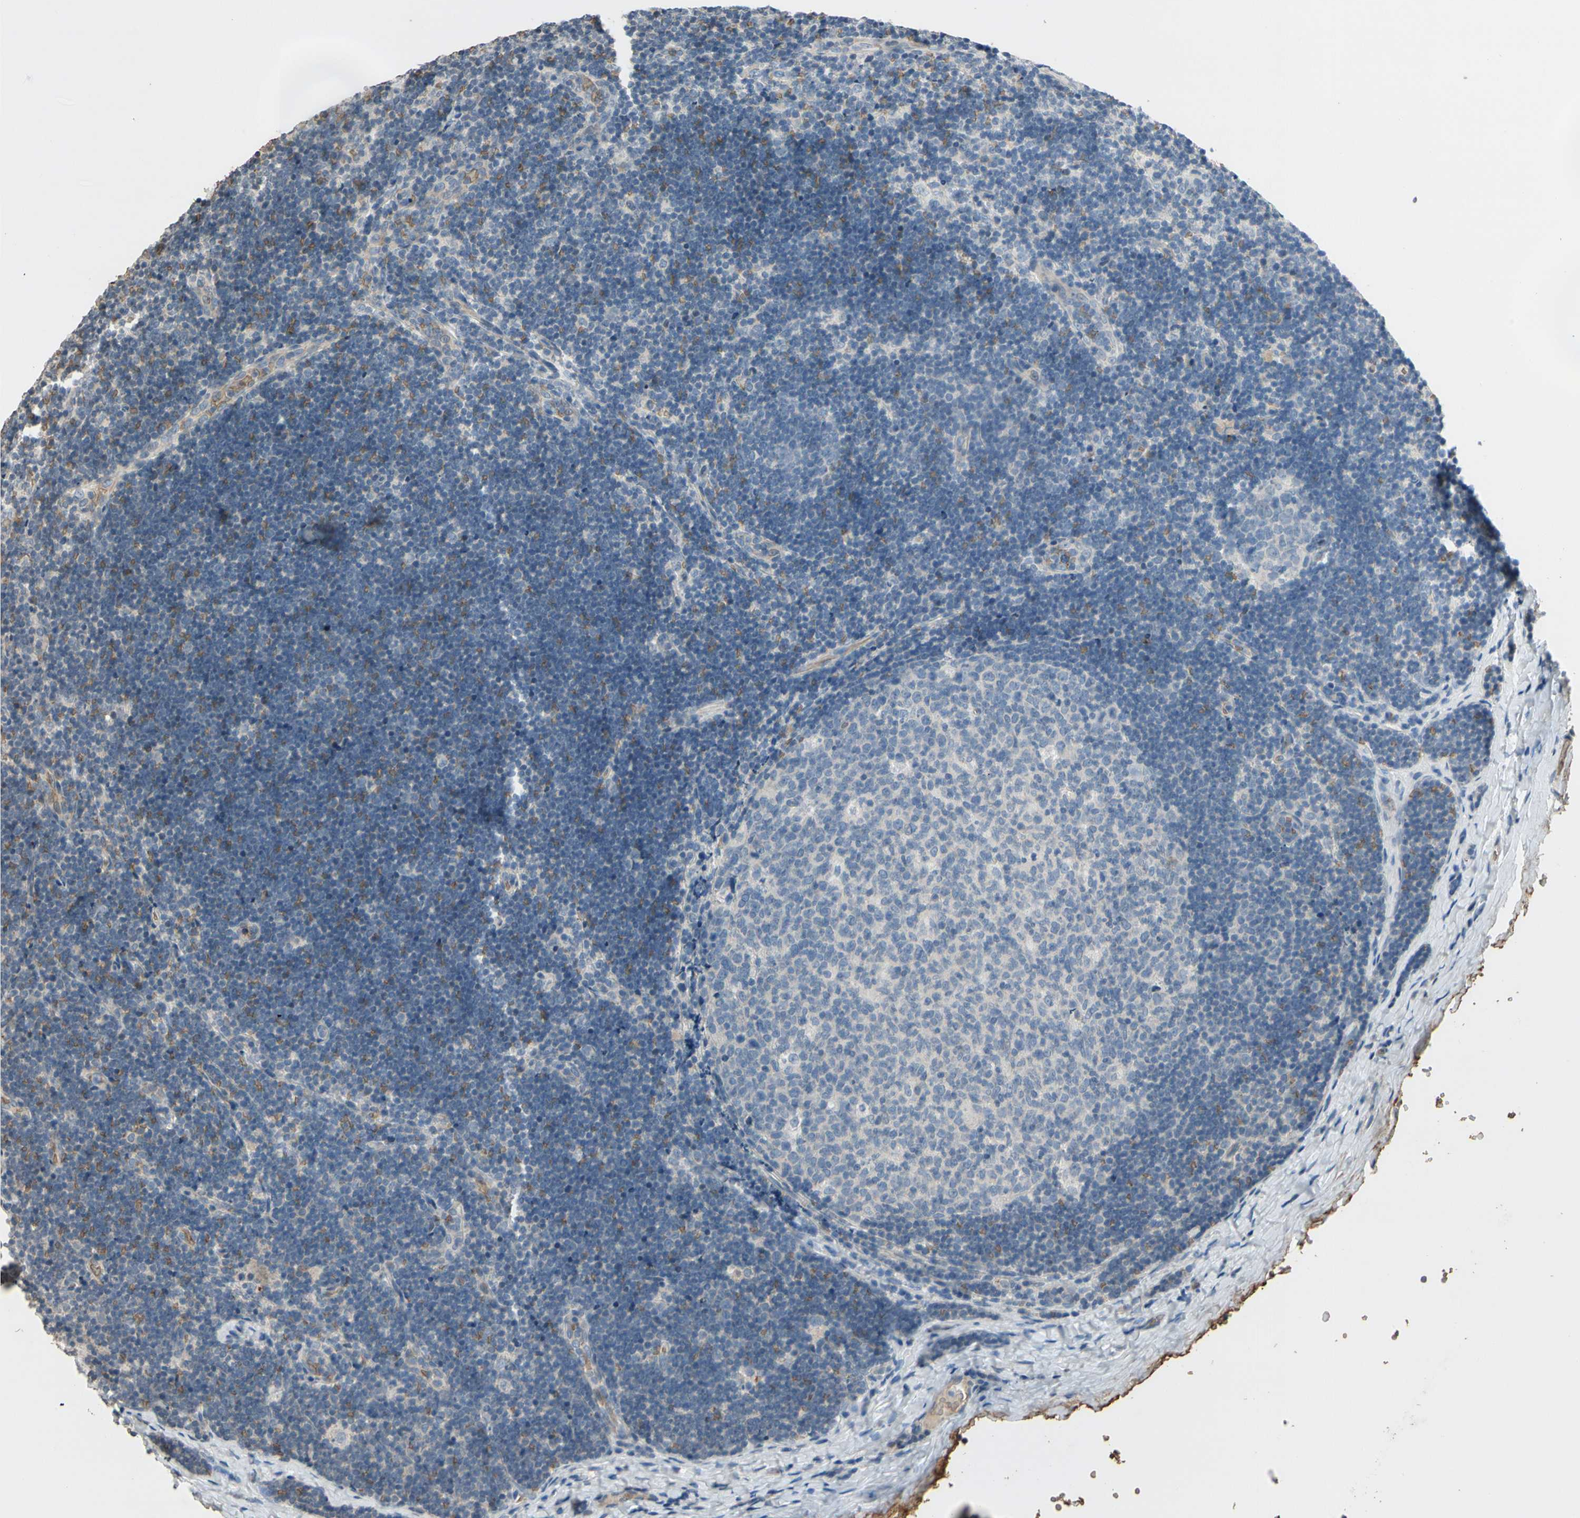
{"staining": {"intensity": "negative", "quantity": "none", "location": "none"}, "tissue": "lymph node", "cell_type": "Germinal center cells", "image_type": "normal", "snomed": [{"axis": "morphology", "description": "Normal tissue, NOS"}, {"axis": "topography", "description": "Lymph node"}], "caption": "Immunohistochemistry (IHC) image of unremarkable lymph node stained for a protein (brown), which demonstrates no staining in germinal center cells. (DAB (3,3'-diaminobenzidine) immunohistochemistry (IHC), high magnification).", "gene": "GYPC", "patient": {"sex": "female", "age": 14}}